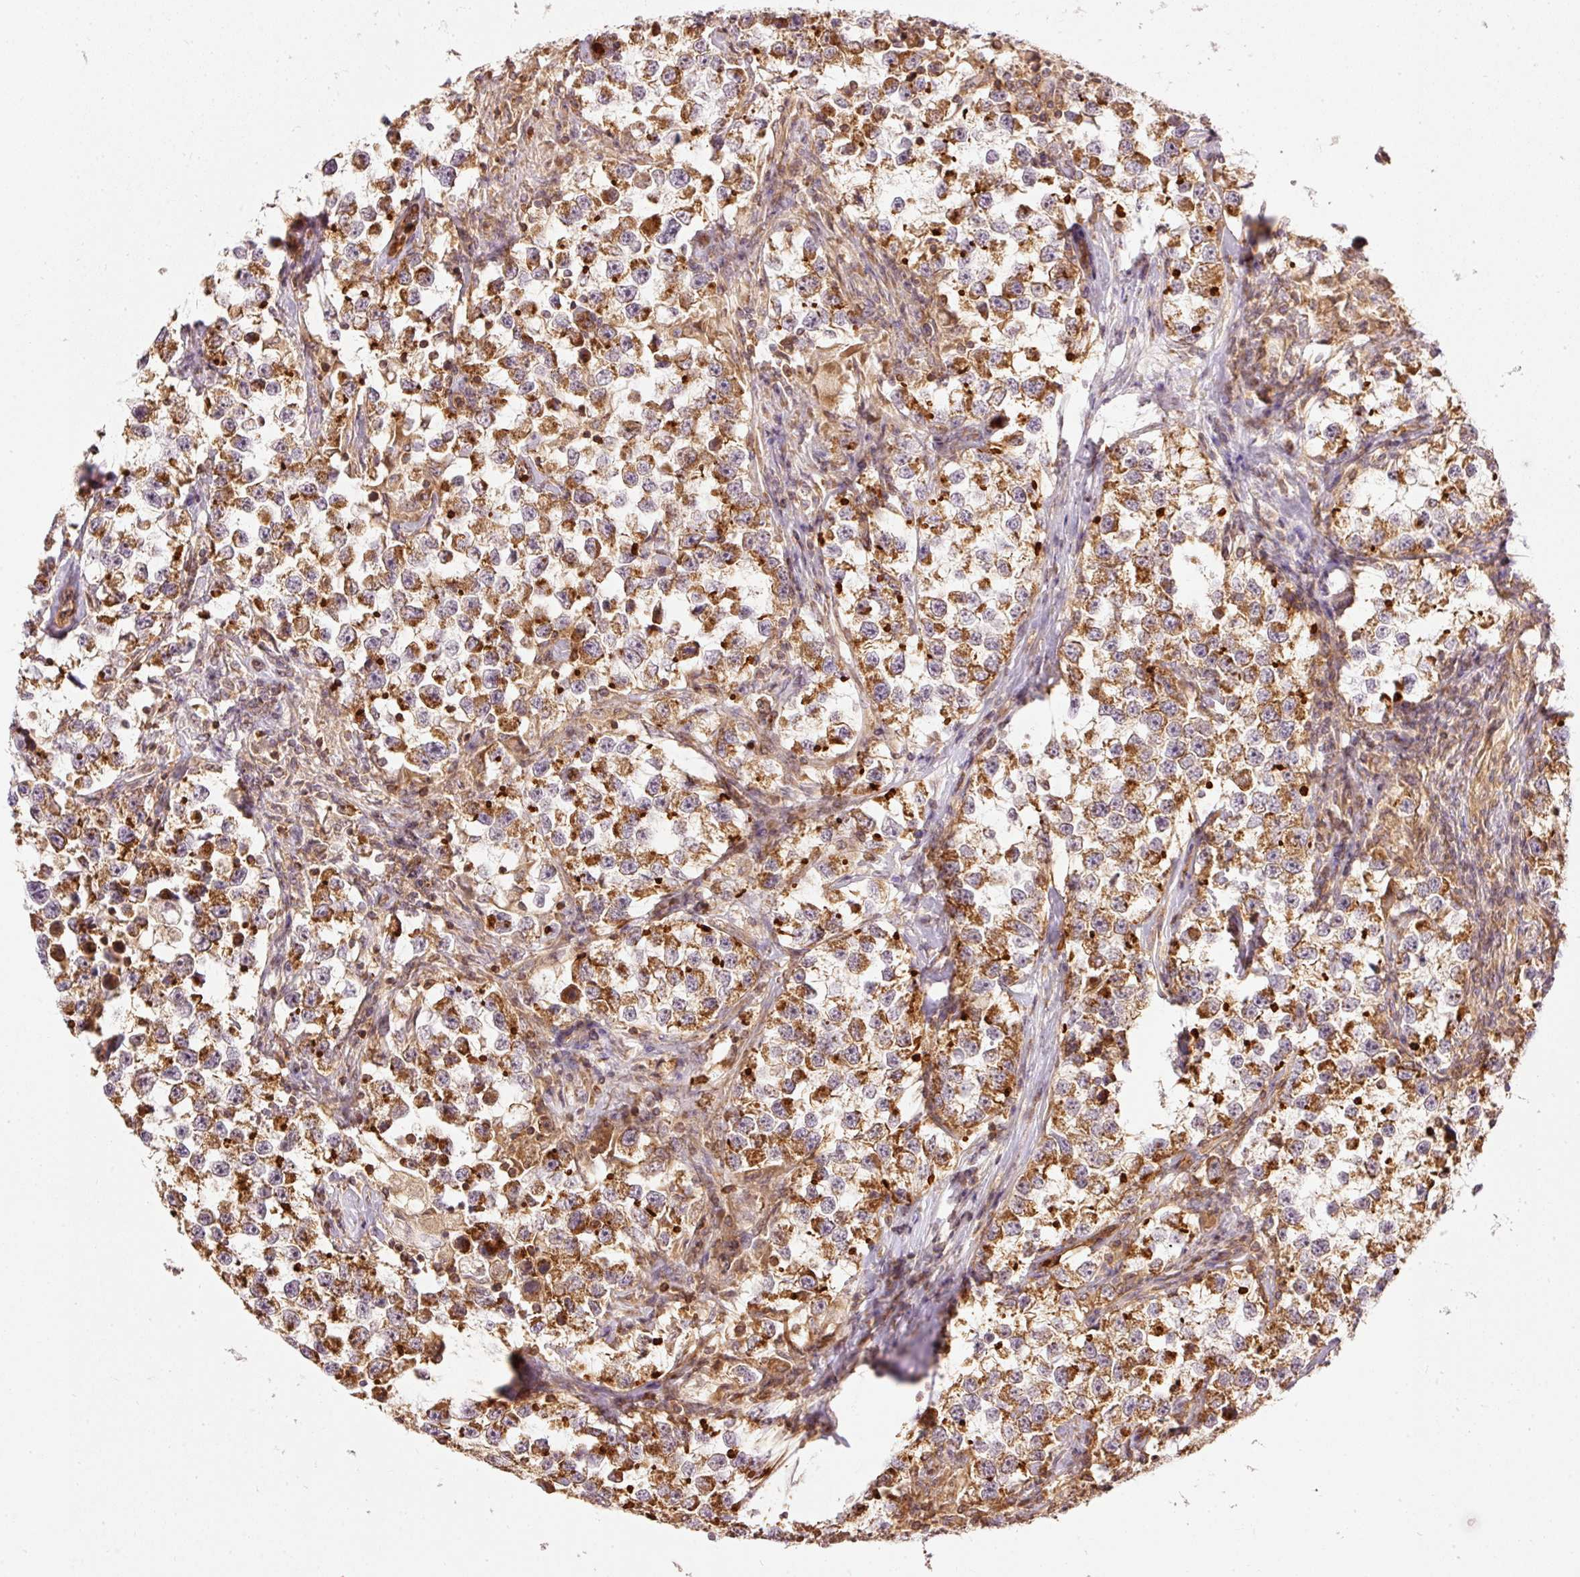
{"staining": {"intensity": "moderate", "quantity": ">75%", "location": "cytoplasmic/membranous"}, "tissue": "testis cancer", "cell_type": "Tumor cells", "image_type": "cancer", "snomed": [{"axis": "morphology", "description": "Seminoma, NOS"}, {"axis": "topography", "description": "Testis"}], "caption": "Protein expression analysis of human testis cancer (seminoma) reveals moderate cytoplasmic/membranous positivity in about >75% of tumor cells. (Brightfield microscopy of DAB IHC at high magnification).", "gene": "ADCY4", "patient": {"sex": "male", "age": 46}}